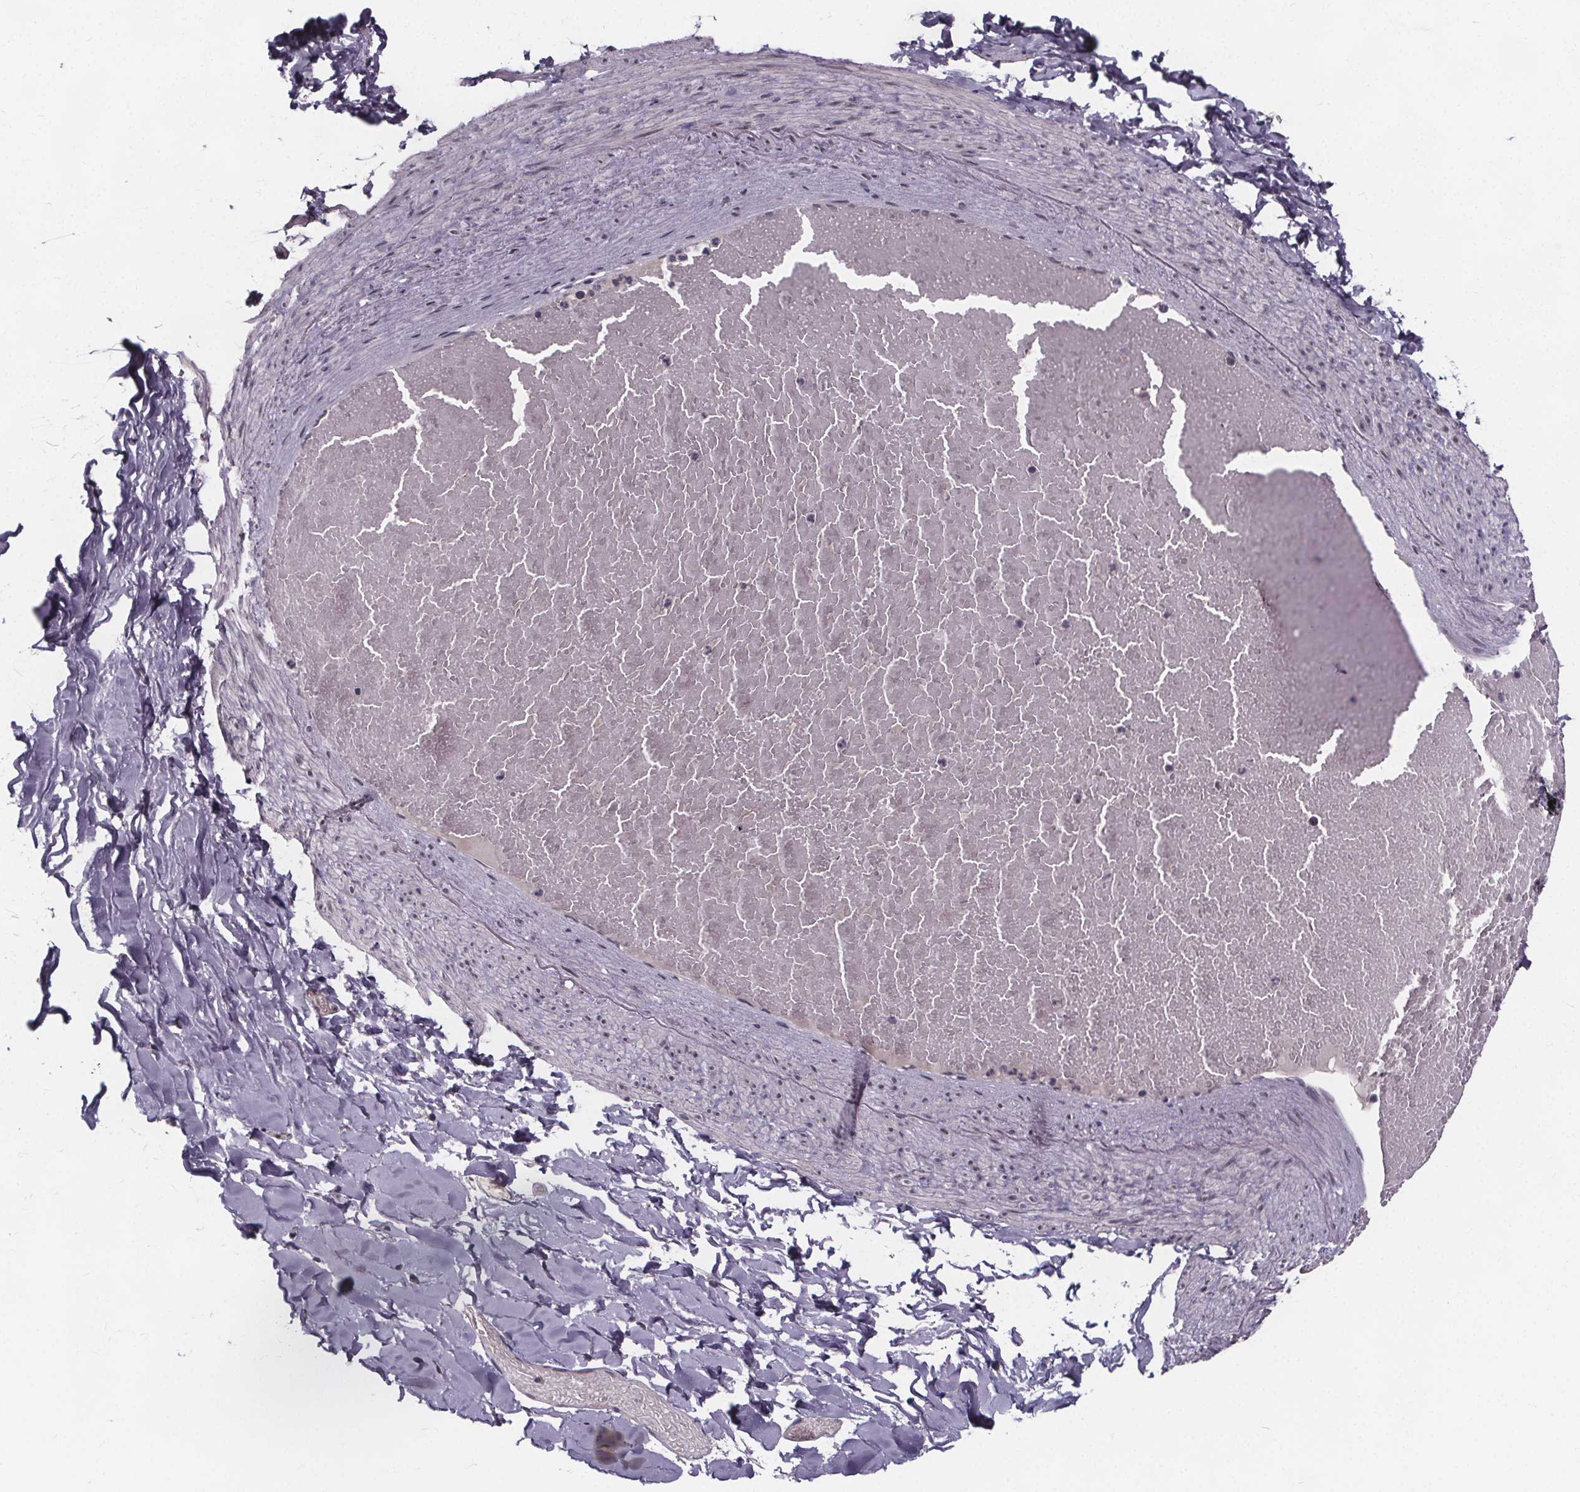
{"staining": {"intensity": "negative", "quantity": "none", "location": "none"}, "tissue": "adipose tissue", "cell_type": "Adipocytes", "image_type": "normal", "snomed": [{"axis": "morphology", "description": "Normal tissue, NOS"}, {"axis": "topography", "description": "Gallbladder"}, {"axis": "topography", "description": "Peripheral nerve tissue"}], "caption": "Micrograph shows no protein expression in adipocytes of unremarkable adipose tissue. Brightfield microscopy of IHC stained with DAB (brown) and hematoxylin (blue), captured at high magnification.", "gene": "FAM181B", "patient": {"sex": "female", "age": 45}}